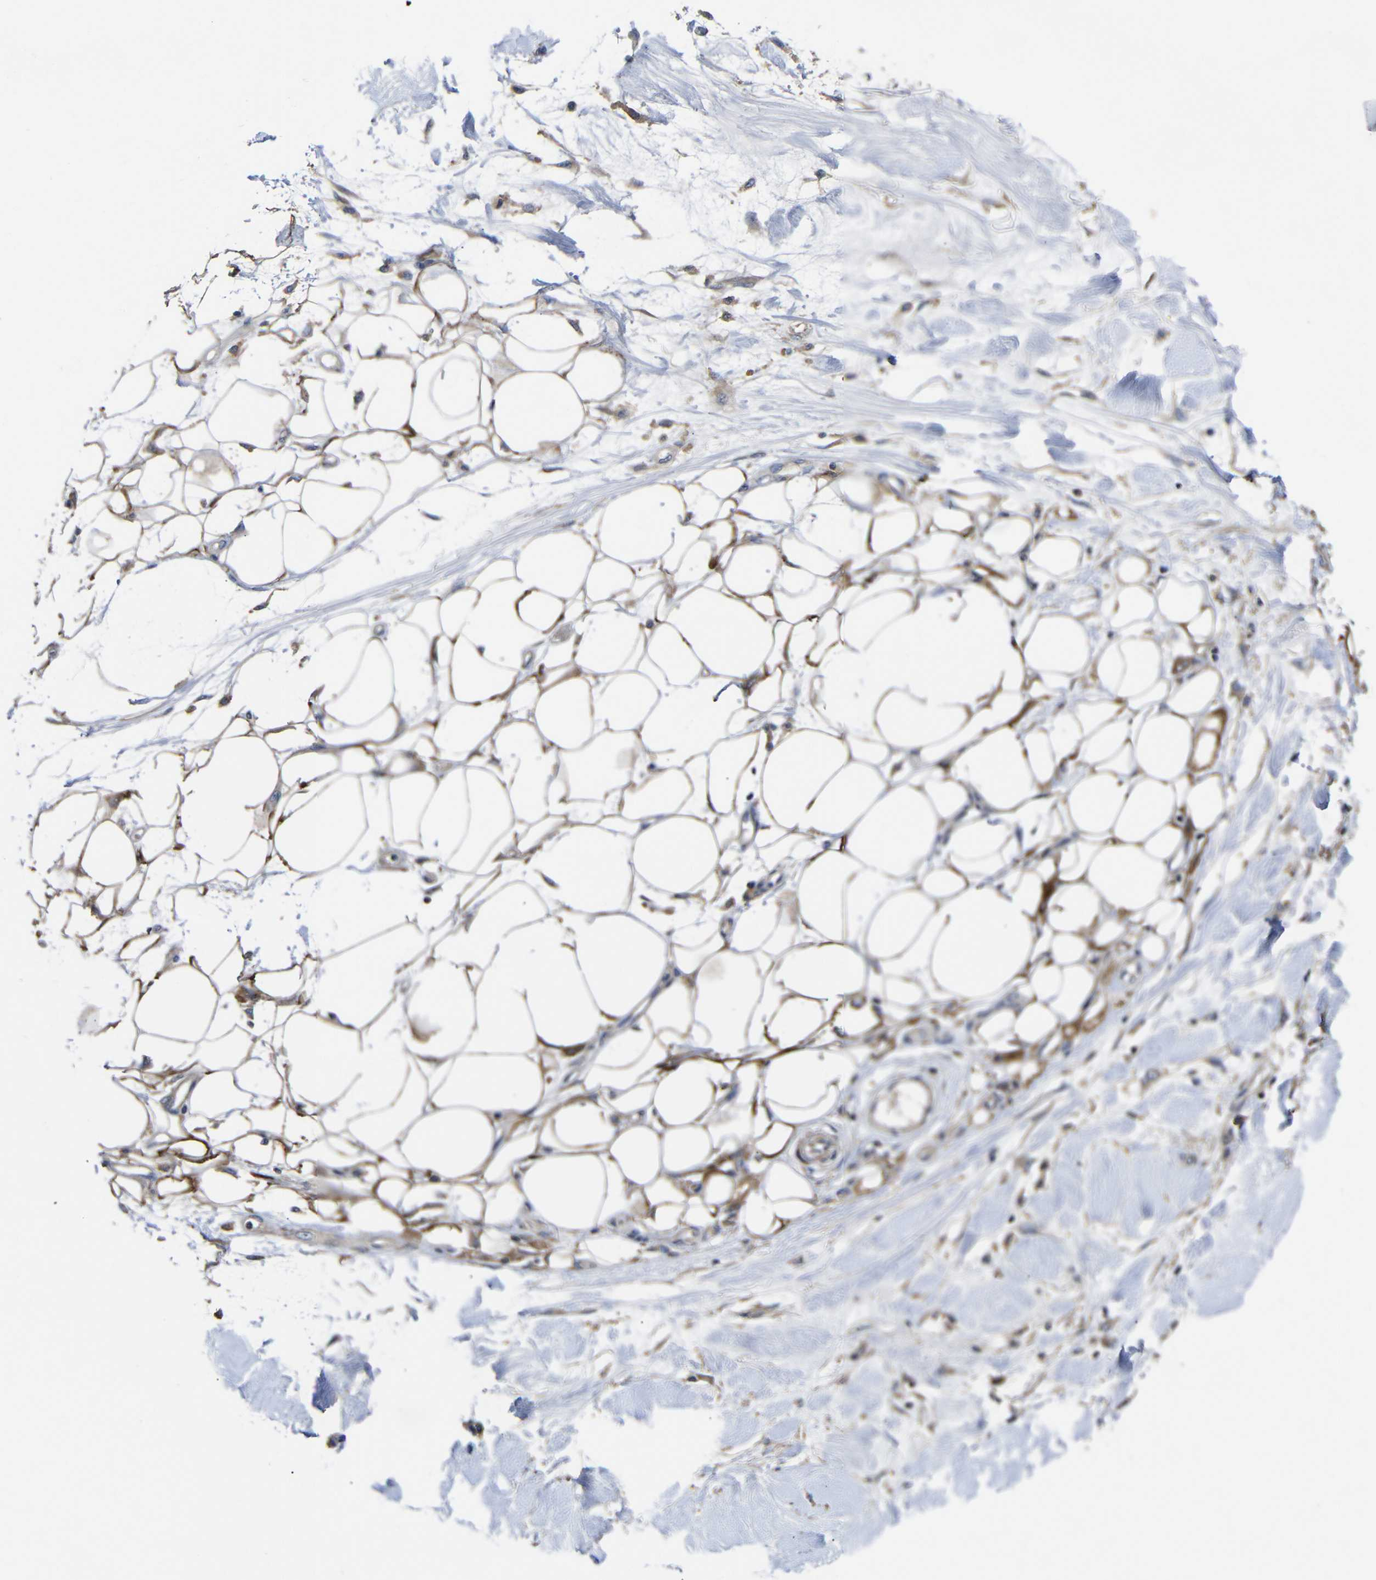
{"staining": {"intensity": "weak", "quantity": "25%-75%", "location": "cytoplasmic/membranous"}, "tissue": "adipose tissue", "cell_type": "Adipocytes", "image_type": "normal", "snomed": [{"axis": "morphology", "description": "Normal tissue, NOS"}, {"axis": "morphology", "description": "Squamous cell carcinoma, NOS"}, {"axis": "topography", "description": "Skin"}, {"axis": "topography", "description": "Peripheral nerve tissue"}], "caption": "About 25%-75% of adipocytes in unremarkable adipose tissue exhibit weak cytoplasmic/membranous protein expression as visualized by brown immunohistochemical staining.", "gene": "LPAR5", "patient": {"sex": "male", "age": 83}}